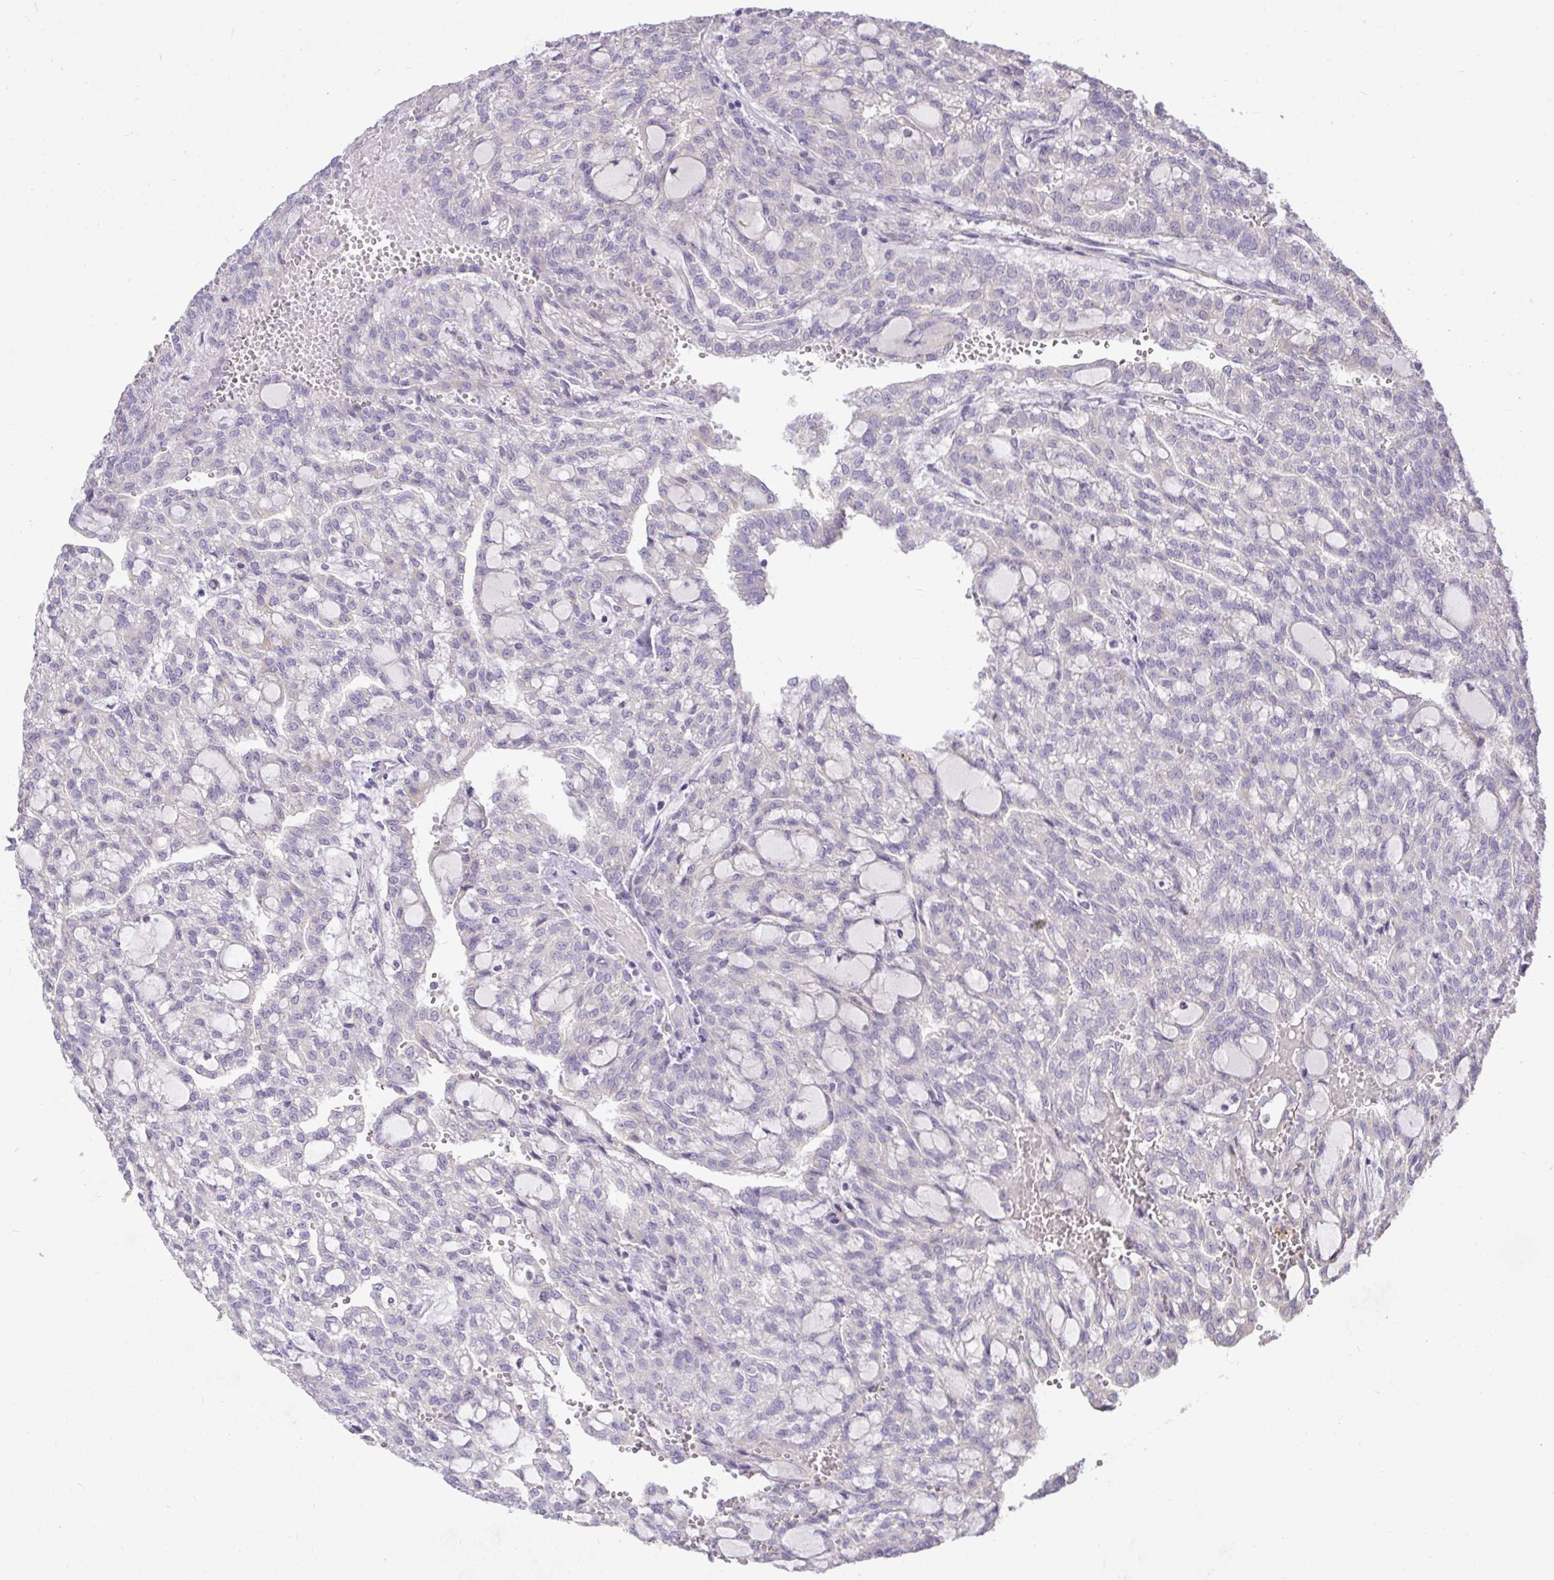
{"staining": {"intensity": "negative", "quantity": "none", "location": "none"}, "tissue": "renal cancer", "cell_type": "Tumor cells", "image_type": "cancer", "snomed": [{"axis": "morphology", "description": "Adenocarcinoma, NOS"}, {"axis": "topography", "description": "Kidney"}], "caption": "The micrograph displays no staining of tumor cells in renal cancer. The staining was performed using DAB (3,3'-diaminobenzidine) to visualize the protein expression in brown, while the nuclei were stained in blue with hematoxylin (Magnification: 20x).", "gene": "STRIP1", "patient": {"sex": "male", "age": 63}}